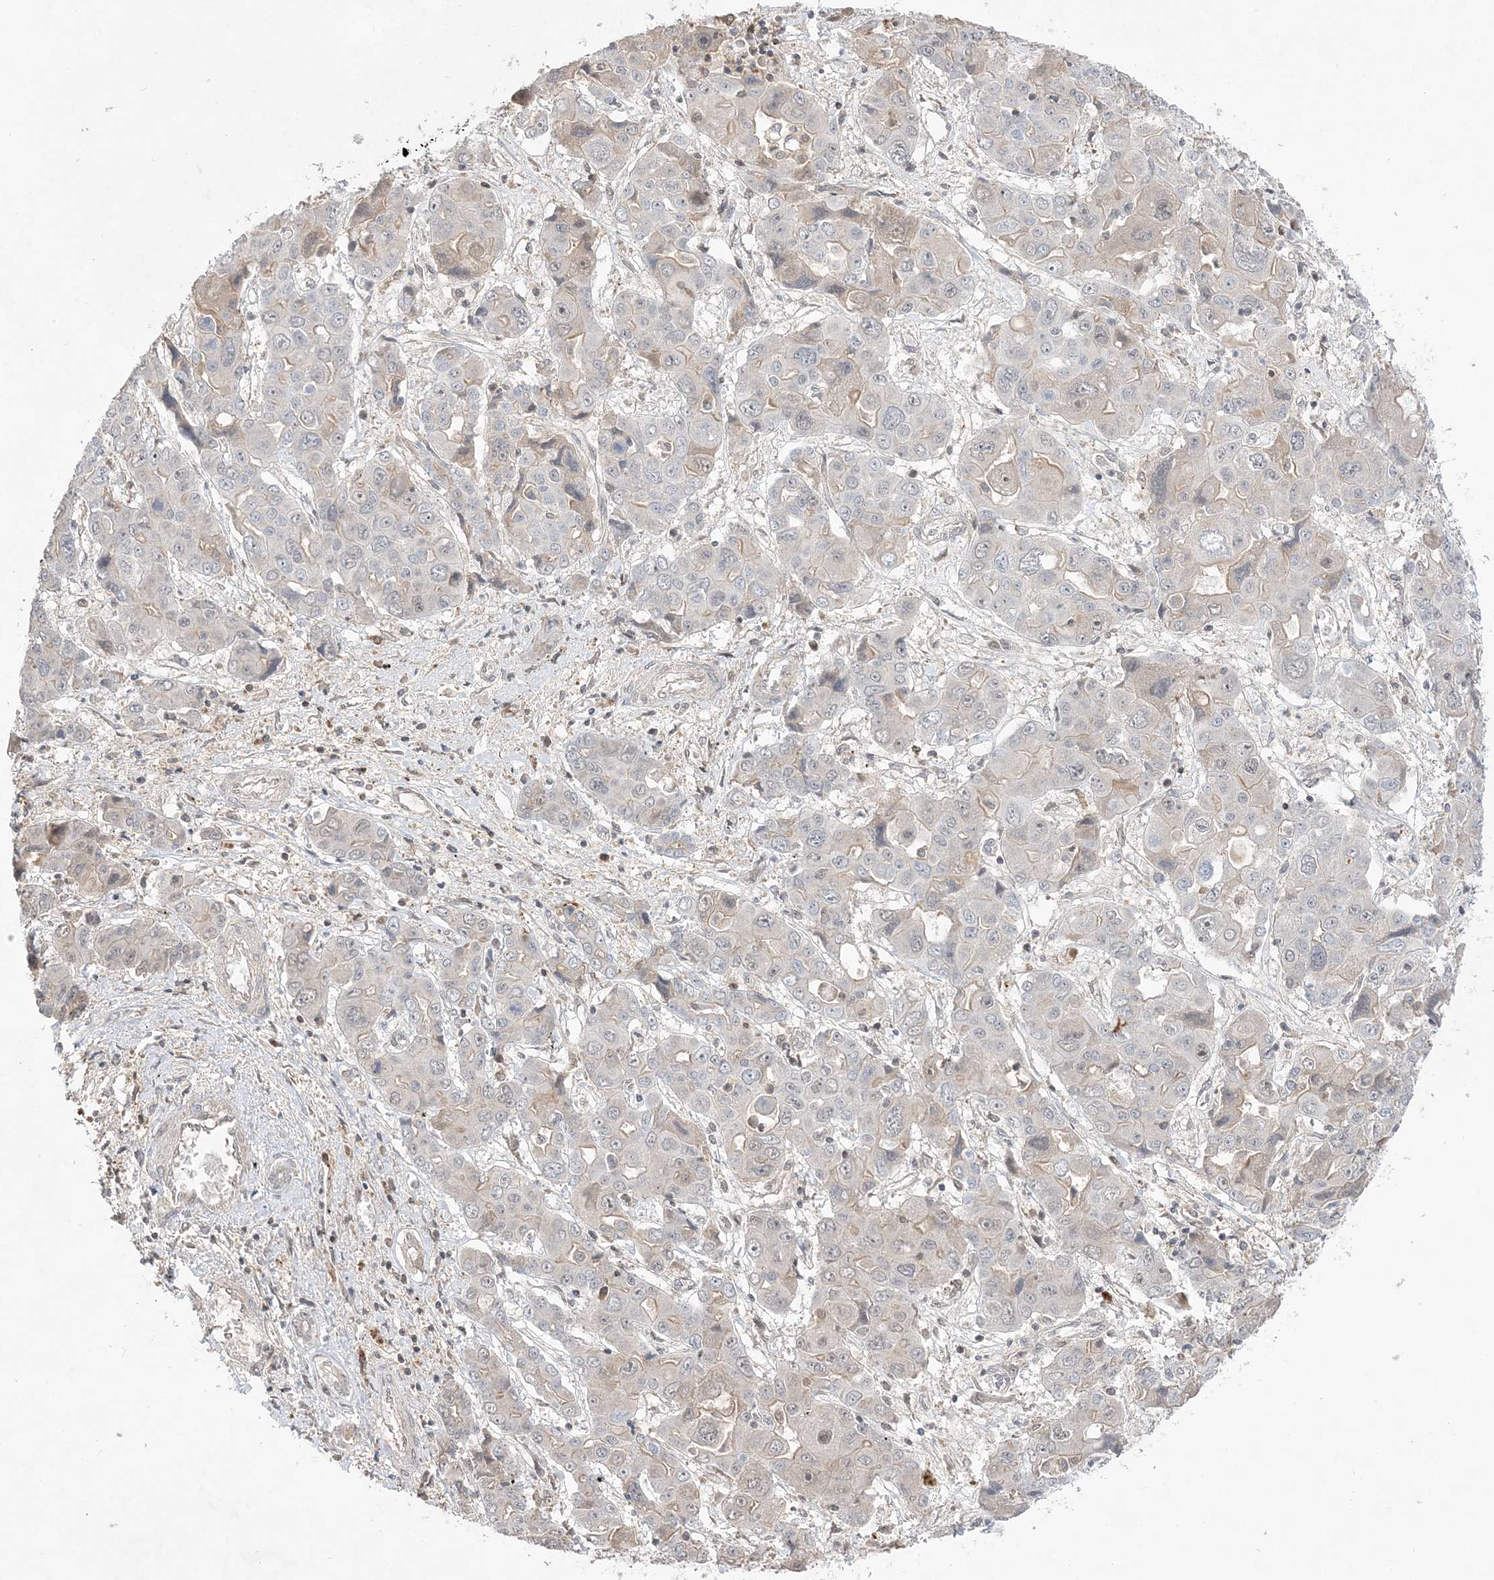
{"staining": {"intensity": "weak", "quantity": "<25%", "location": "cytoplasmic/membranous"}, "tissue": "liver cancer", "cell_type": "Tumor cells", "image_type": "cancer", "snomed": [{"axis": "morphology", "description": "Cholangiocarcinoma"}, {"axis": "topography", "description": "Liver"}], "caption": "Immunohistochemistry (IHC) of liver cancer demonstrates no expression in tumor cells. Nuclei are stained in blue.", "gene": "TMEM132B", "patient": {"sex": "male", "age": 67}}